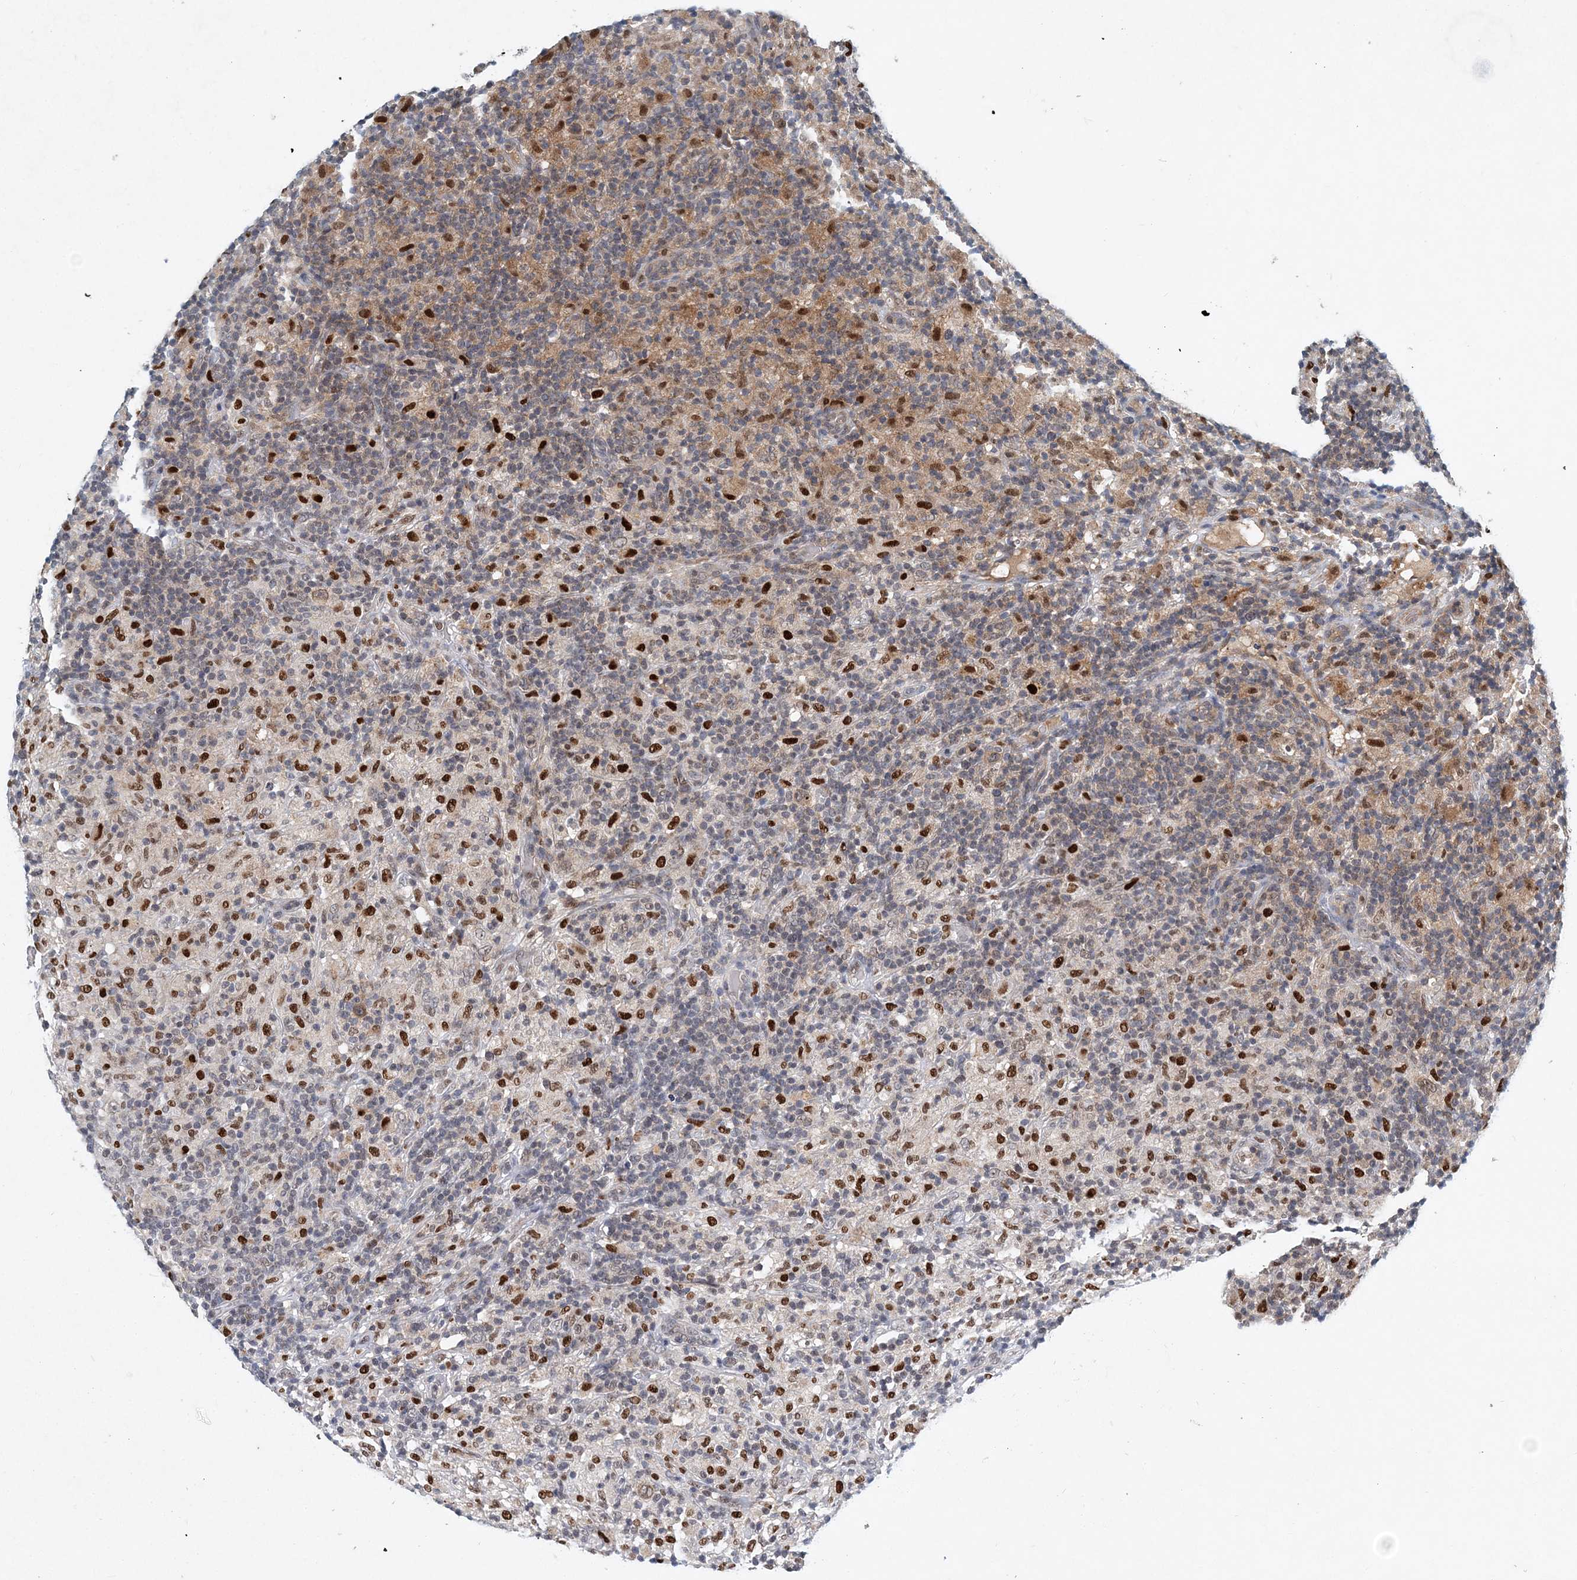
{"staining": {"intensity": "weak", "quantity": ">75%", "location": "nuclear"}, "tissue": "lymphoma", "cell_type": "Tumor cells", "image_type": "cancer", "snomed": [{"axis": "morphology", "description": "Hodgkin's disease, NOS"}, {"axis": "topography", "description": "Lymph node"}], "caption": "Weak nuclear protein expression is appreciated in approximately >75% of tumor cells in lymphoma.", "gene": "KPNA4", "patient": {"sex": "male", "age": 70}}